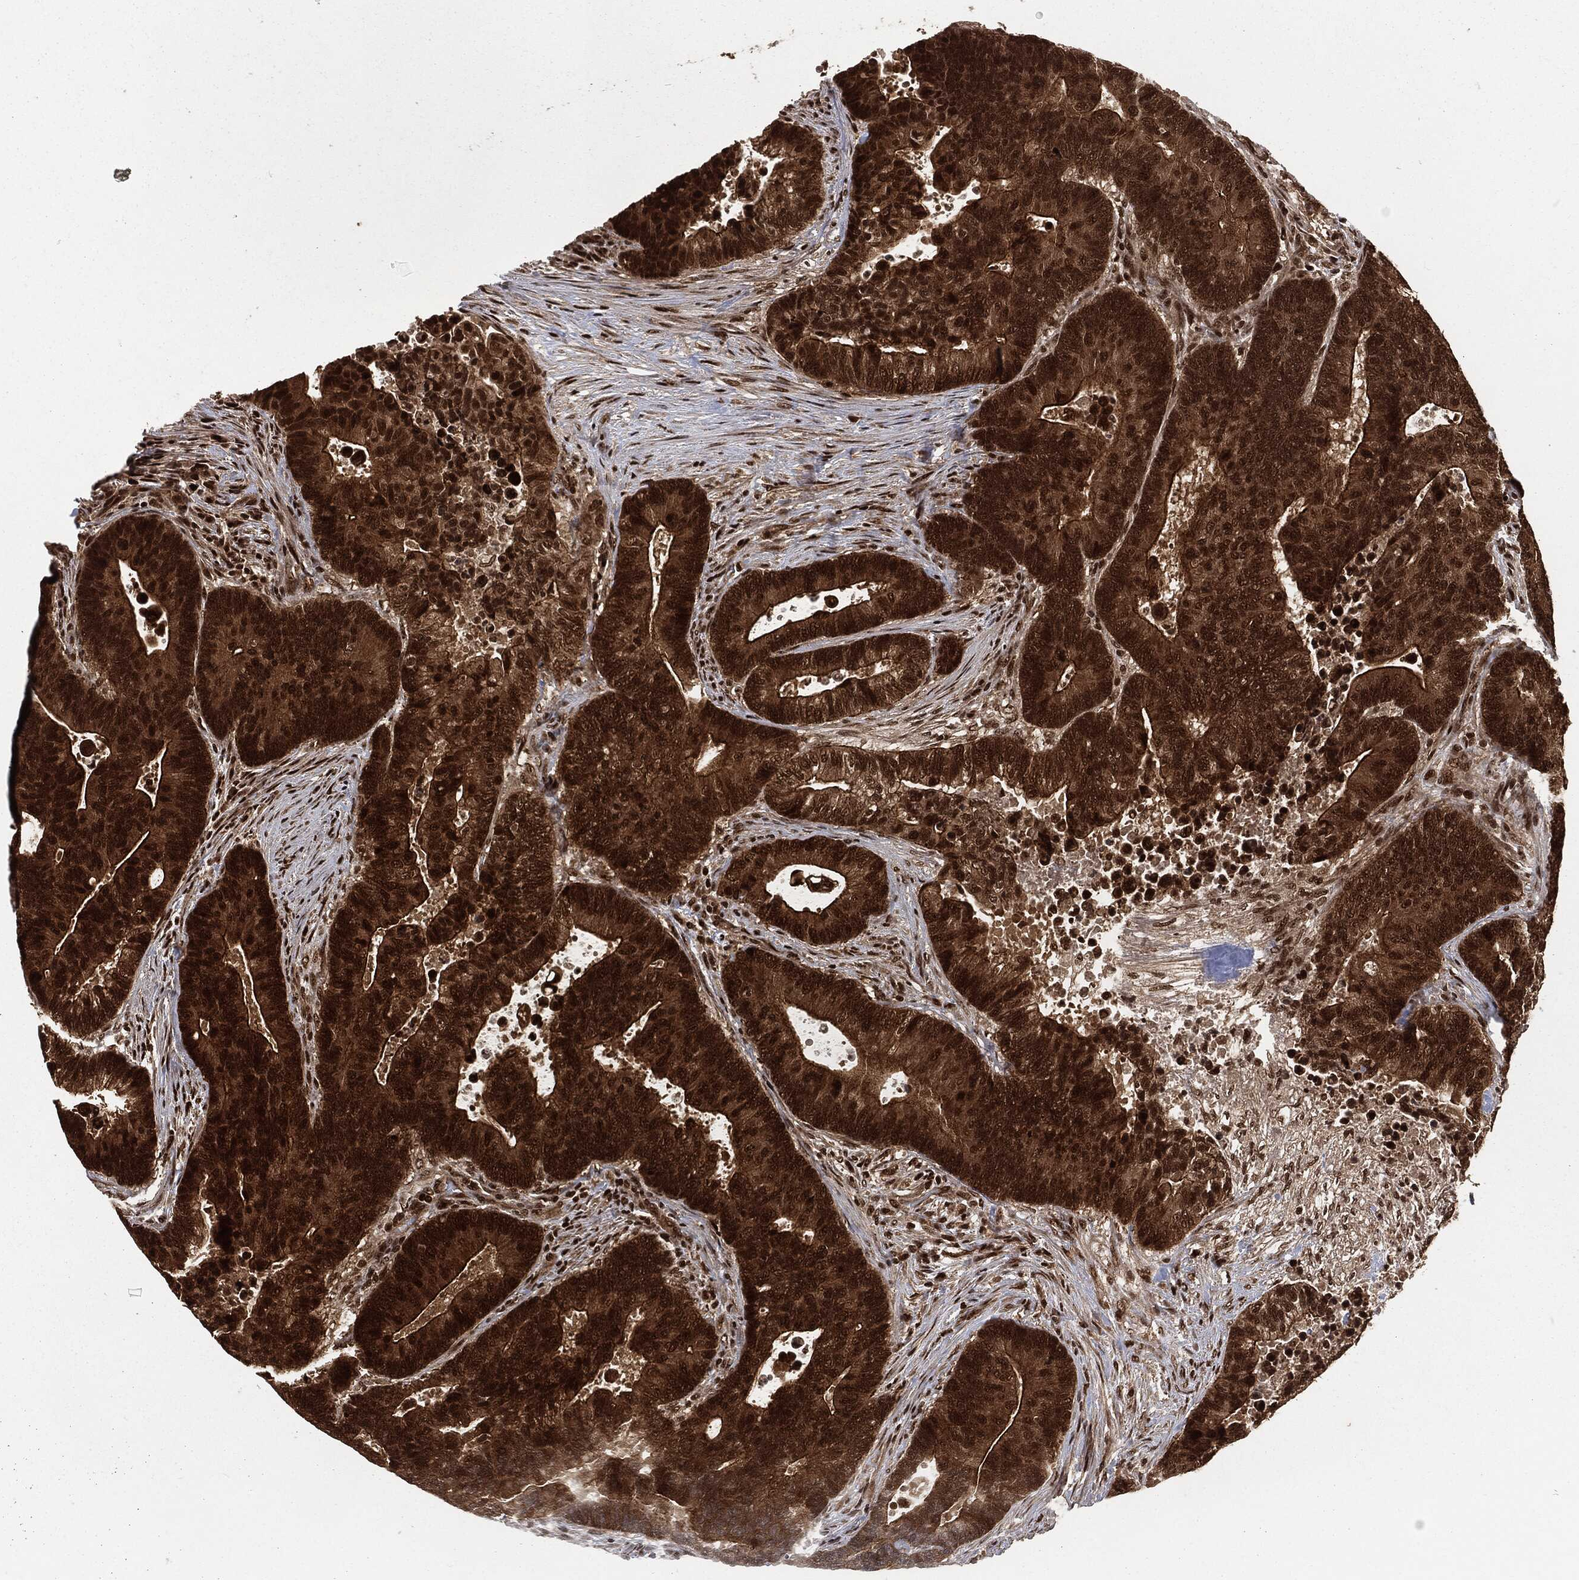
{"staining": {"intensity": "strong", "quantity": ">75%", "location": "cytoplasmic/membranous,nuclear"}, "tissue": "colorectal cancer", "cell_type": "Tumor cells", "image_type": "cancer", "snomed": [{"axis": "morphology", "description": "Adenocarcinoma, NOS"}, {"axis": "topography", "description": "Colon"}], "caption": "Colorectal cancer stained with a brown dye demonstrates strong cytoplasmic/membranous and nuclear positive positivity in about >75% of tumor cells.", "gene": "NGRN", "patient": {"sex": "male", "age": 75}}